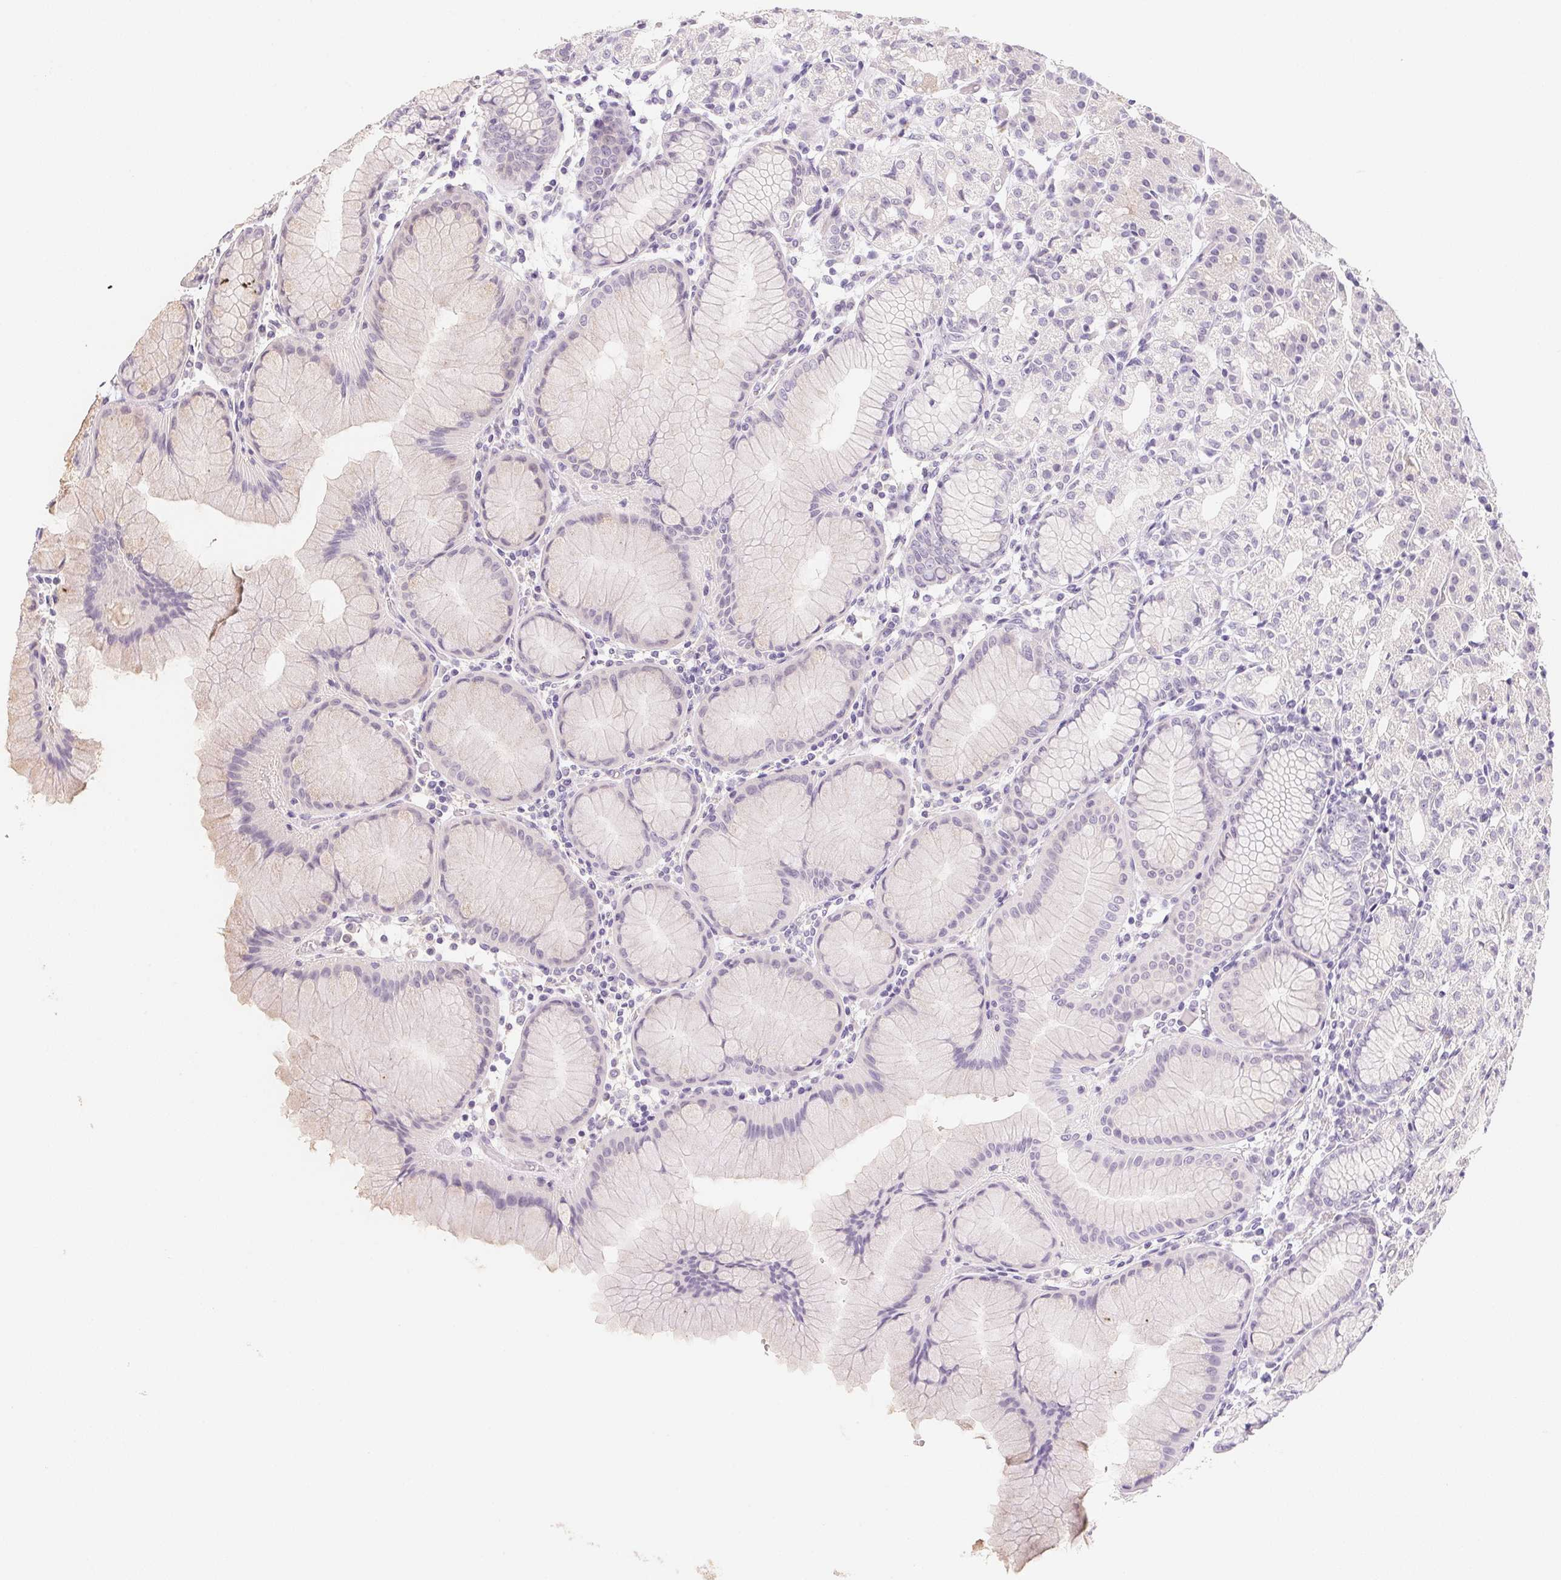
{"staining": {"intensity": "negative", "quantity": "none", "location": "none"}, "tissue": "stomach", "cell_type": "Glandular cells", "image_type": "normal", "snomed": [{"axis": "morphology", "description": "Normal tissue, NOS"}, {"axis": "topography", "description": "Stomach"}], "caption": "High magnification brightfield microscopy of normal stomach stained with DAB (brown) and counterstained with hematoxylin (blue): glandular cells show no significant staining. (DAB (3,3'-diaminobenzidine) IHC with hematoxylin counter stain).", "gene": "MCOLN3", "patient": {"sex": "female", "age": 57}}